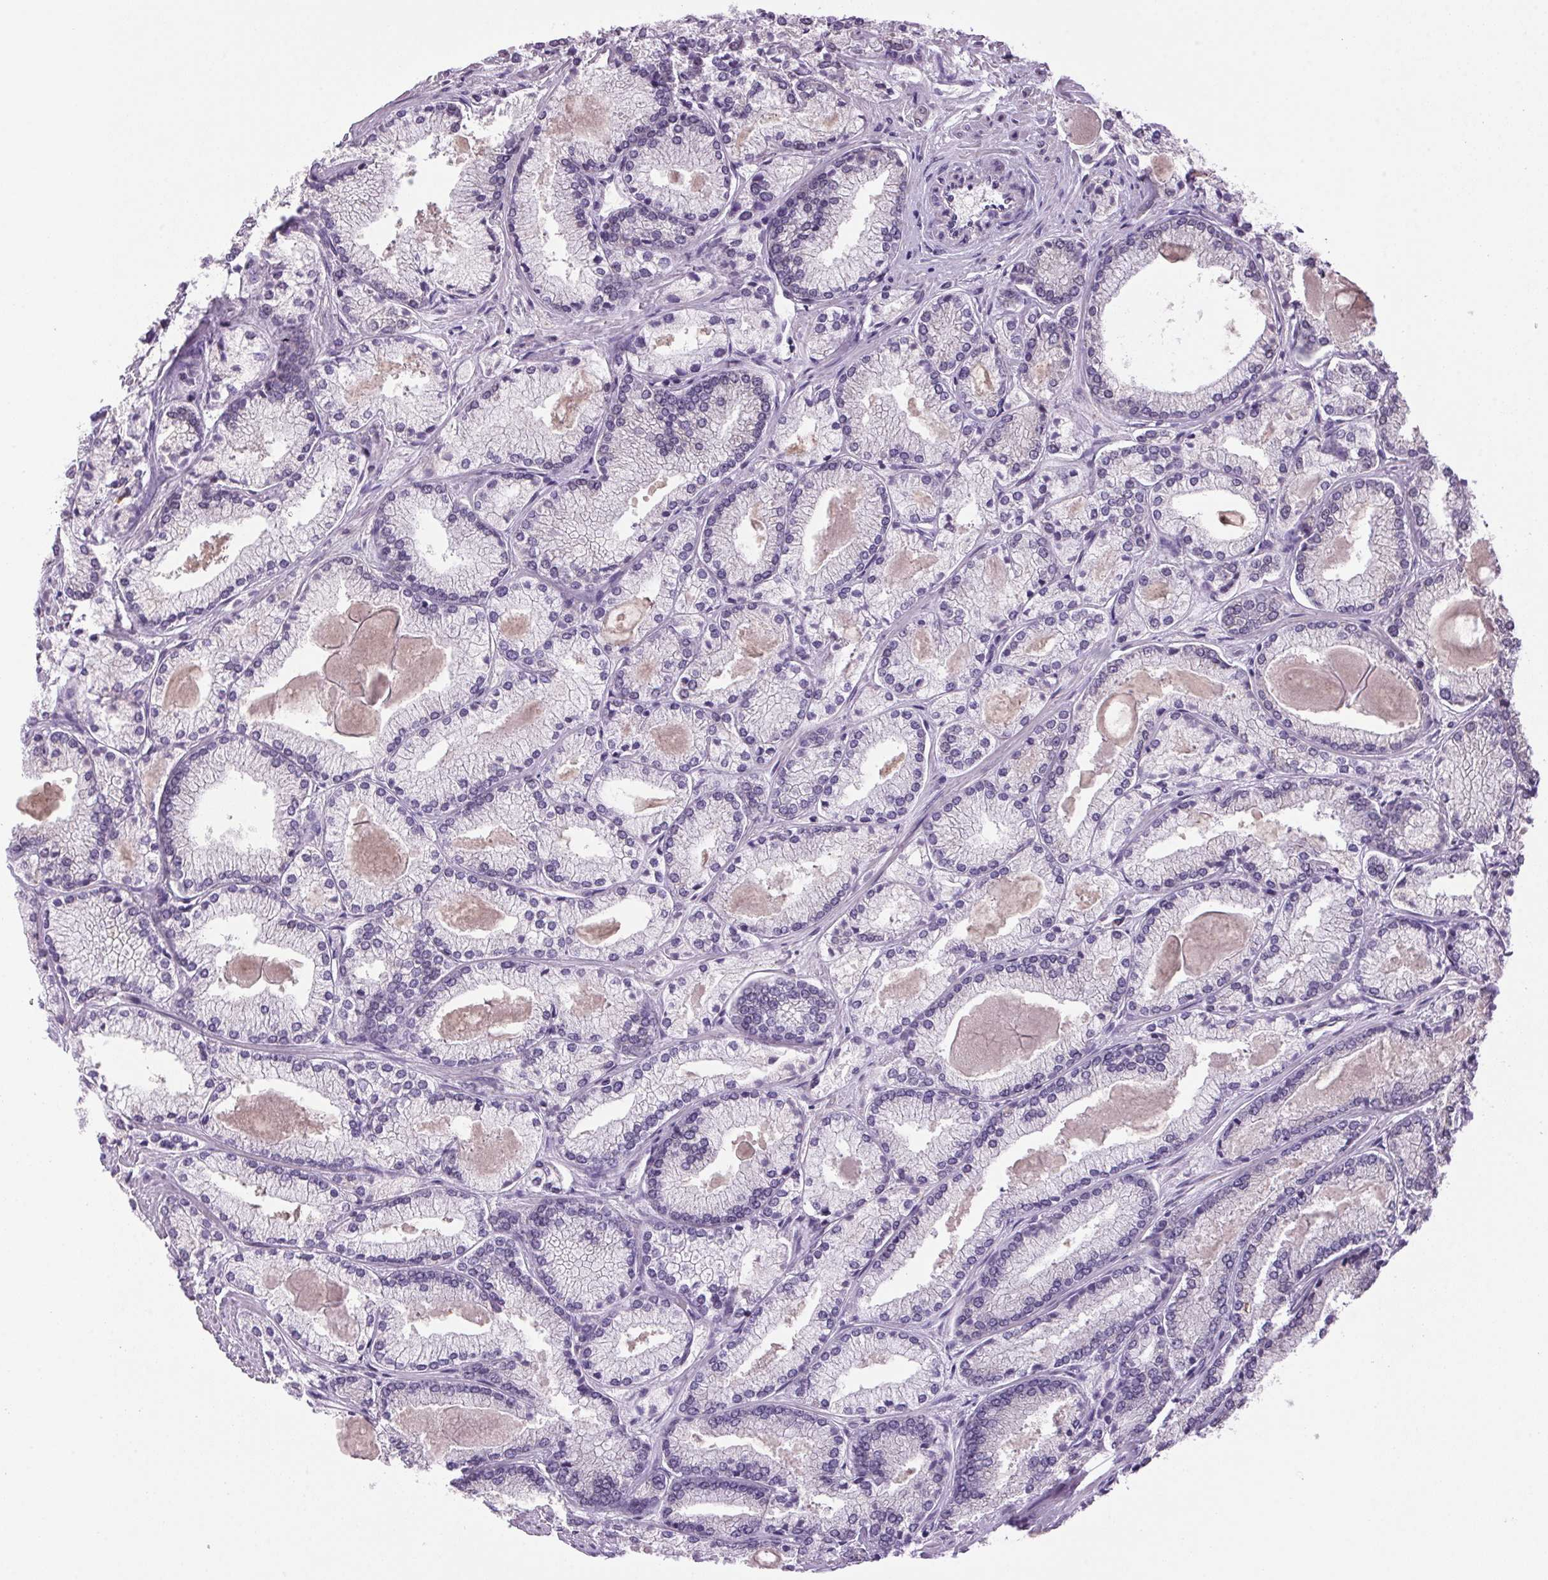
{"staining": {"intensity": "negative", "quantity": "none", "location": "none"}, "tissue": "prostate cancer", "cell_type": "Tumor cells", "image_type": "cancer", "snomed": [{"axis": "morphology", "description": "Adenocarcinoma, High grade"}, {"axis": "topography", "description": "Prostate"}], "caption": "Photomicrograph shows no significant protein staining in tumor cells of adenocarcinoma (high-grade) (prostate).", "gene": "VWA3B", "patient": {"sex": "male", "age": 68}}